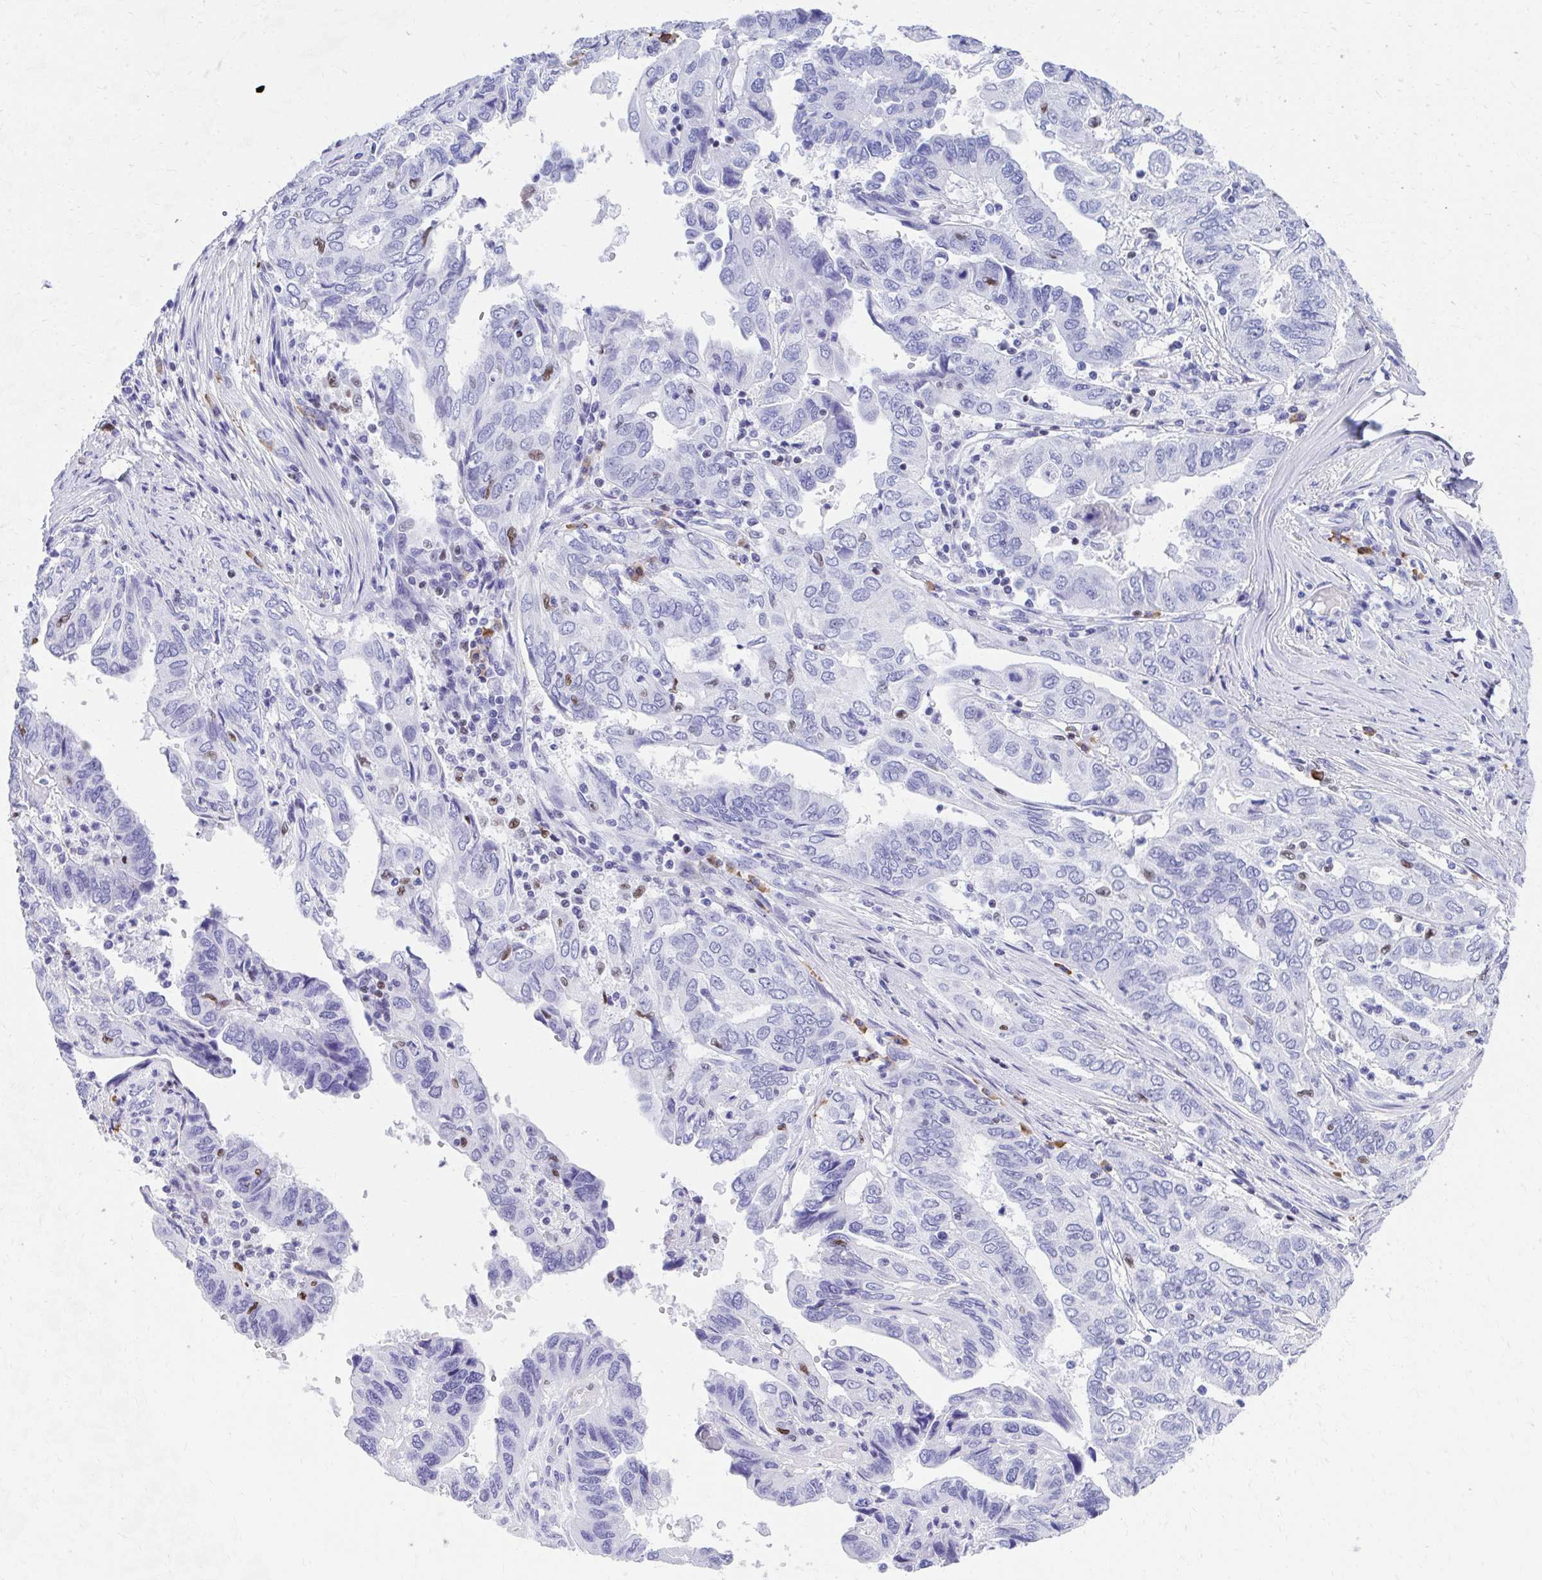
{"staining": {"intensity": "negative", "quantity": "none", "location": "none"}, "tissue": "ovarian cancer", "cell_type": "Tumor cells", "image_type": "cancer", "snomed": [{"axis": "morphology", "description": "Cystadenocarcinoma, serous, NOS"}, {"axis": "topography", "description": "Ovary"}], "caption": "Protein analysis of serous cystadenocarcinoma (ovarian) demonstrates no significant staining in tumor cells.", "gene": "RUNX3", "patient": {"sex": "female", "age": 79}}